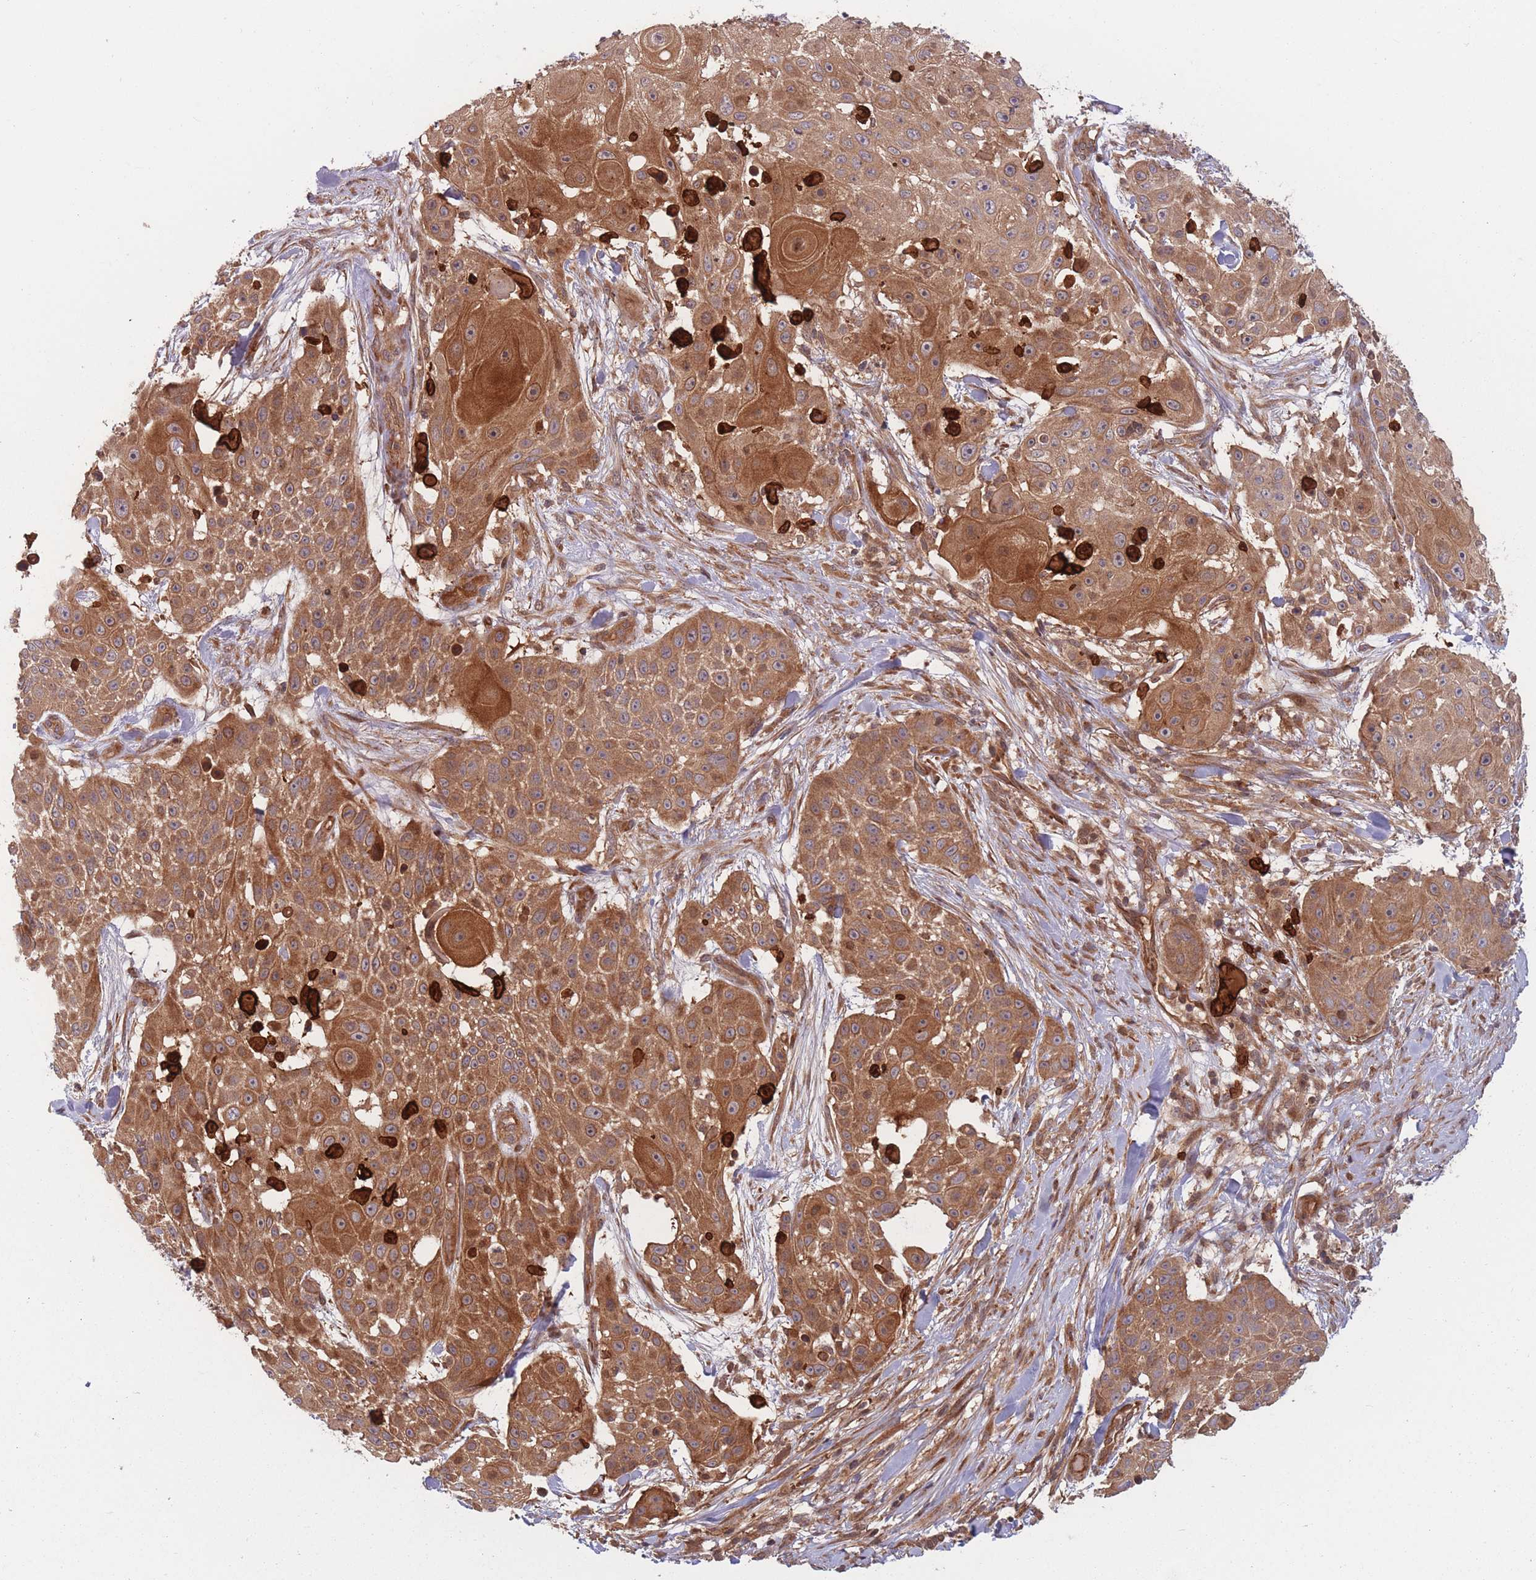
{"staining": {"intensity": "moderate", "quantity": ">75%", "location": "cytoplasmic/membranous"}, "tissue": "skin cancer", "cell_type": "Tumor cells", "image_type": "cancer", "snomed": [{"axis": "morphology", "description": "Squamous cell carcinoma, NOS"}, {"axis": "topography", "description": "Skin"}], "caption": "Tumor cells exhibit medium levels of moderate cytoplasmic/membranous staining in approximately >75% of cells in human skin squamous cell carcinoma. Using DAB (brown) and hematoxylin (blue) stains, captured at high magnification using brightfield microscopy.", "gene": "PODXL2", "patient": {"sex": "female", "age": 86}}